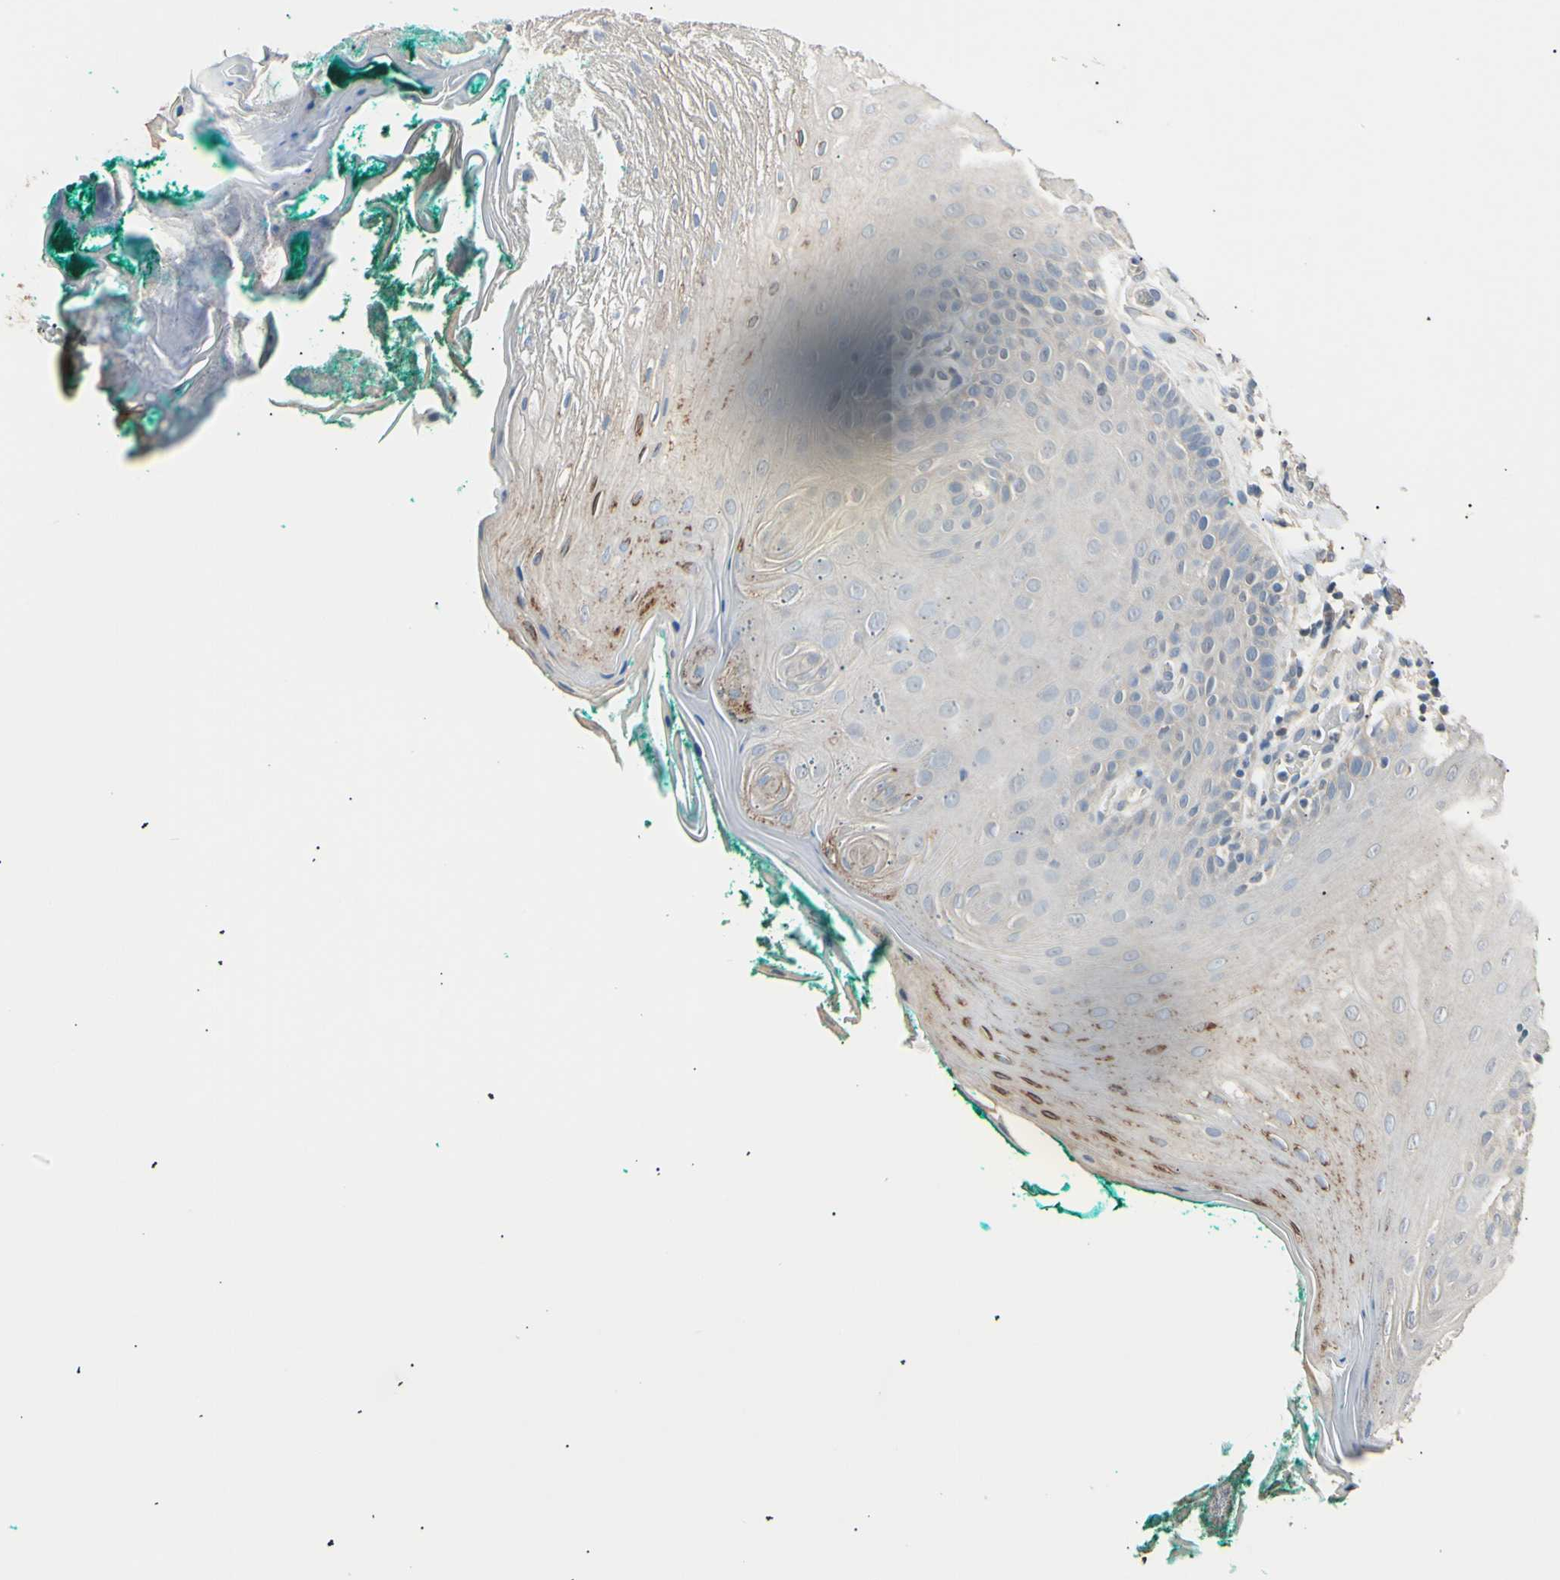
{"staining": {"intensity": "weak", "quantity": "<25%", "location": "cytoplasmic/membranous"}, "tissue": "oral mucosa", "cell_type": "Squamous epithelial cells", "image_type": "normal", "snomed": [{"axis": "morphology", "description": "Normal tissue, NOS"}, {"axis": "topography", "description": "Skeletal muscle"}, {"axis": "topography", "description": "Oral tissue"}], "caption": "This is an immunohistochemistry (IHC) photomicrograph of normal human oral mucosa. There is no positivity in squamous epithelial cells.", "gene": "LDLR", "patient": {"sex": "male", "age": 58}}